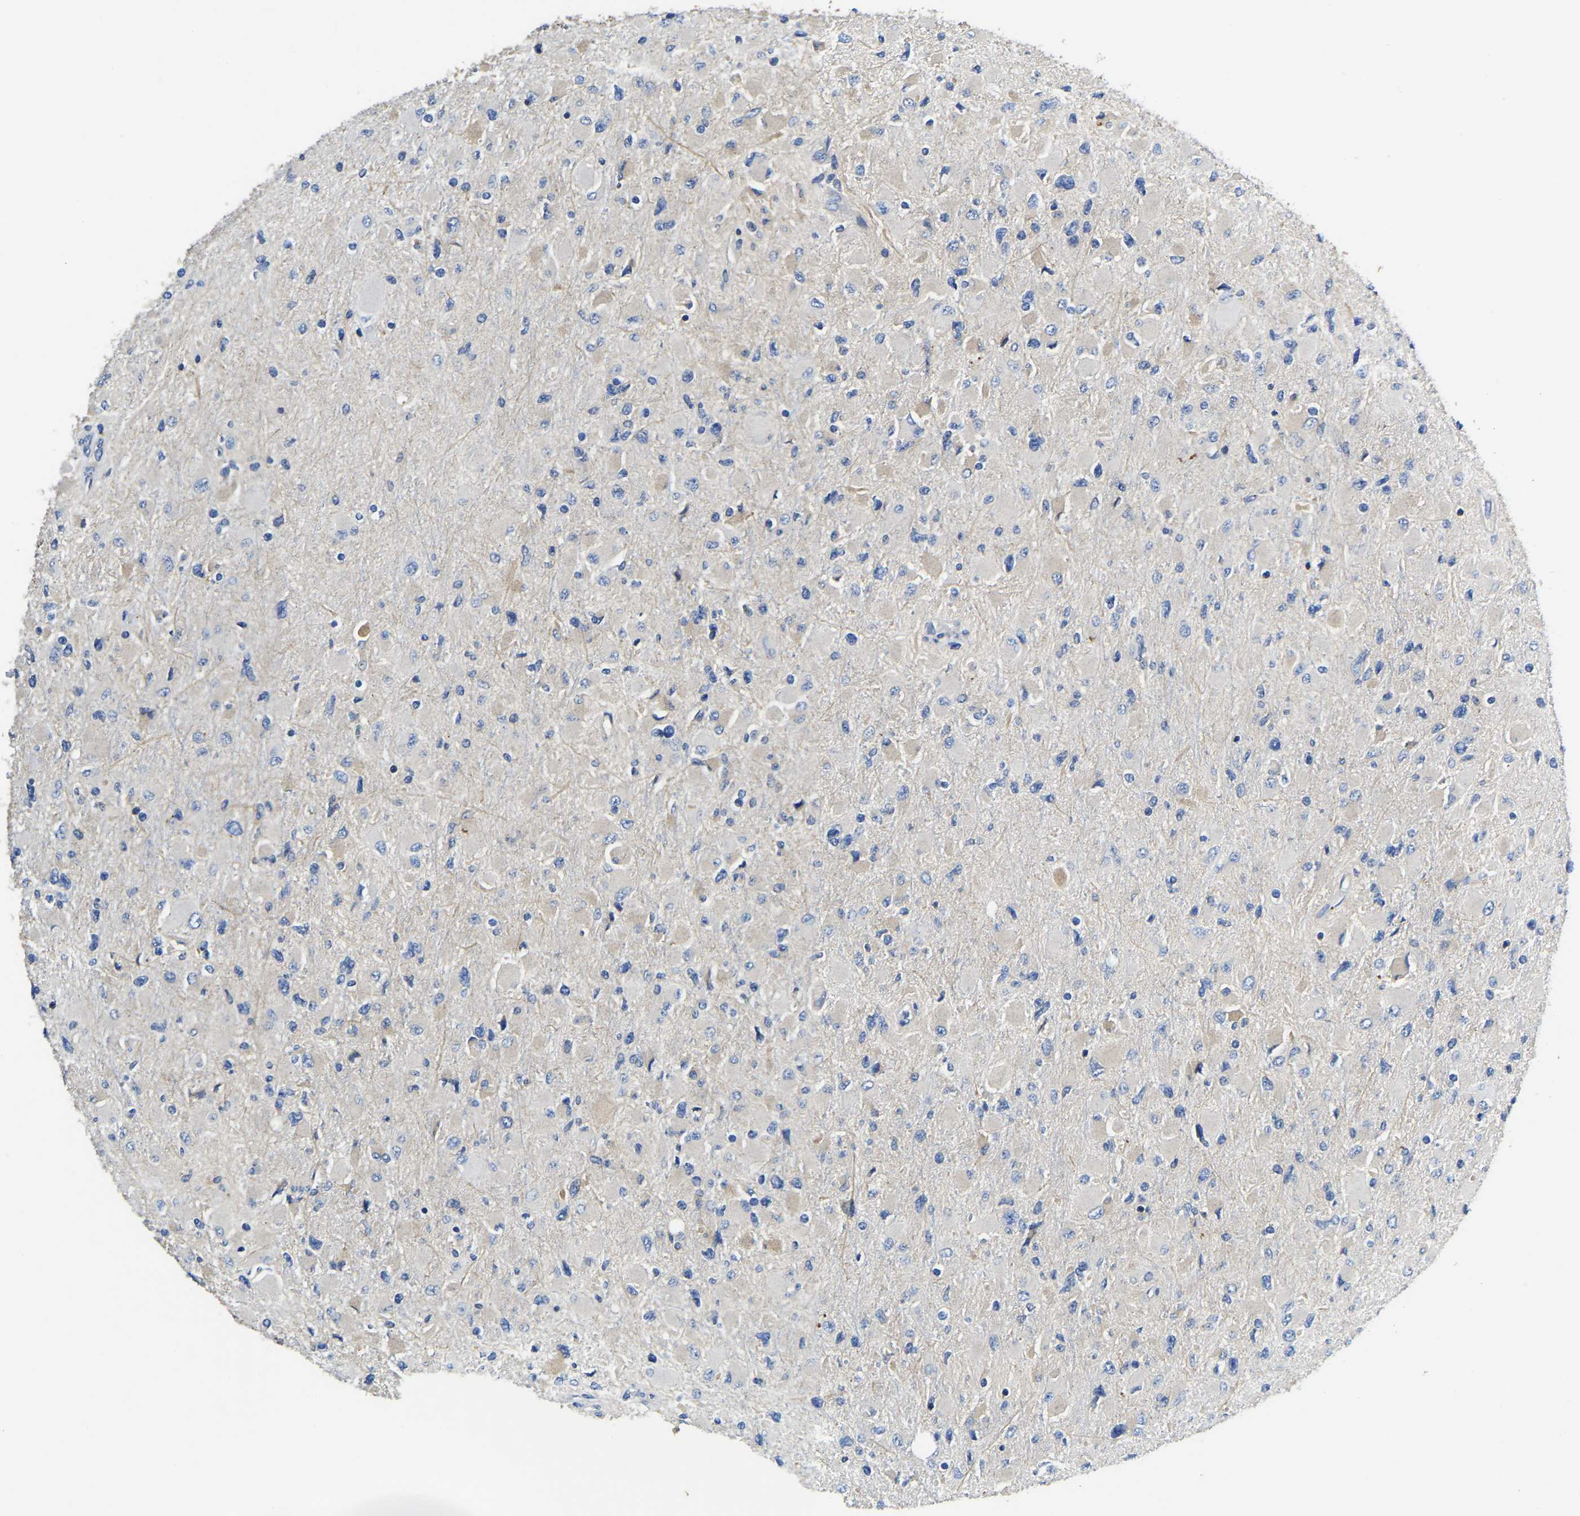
{"staining": {"intensity": "weak", "quantity": "<25%", "location": "cytoplasmic/membranous"}, "tissue": "glioma", "cell_type": "Tumor cells", "image_type": "cancer", "snomed": [{"axis": "morphology", "description": "Glioma, malignant, High grade"}, {"axis": "topography", "description": "Cerebral cortex"}], "caption": "This is an immunohistochemistry (IHC) photomicrograph of malignant high-grade glioma. There is no positivity in tumor cells.", "gene": "STAT2", "patient": {"sex": "female", "age": 36}}